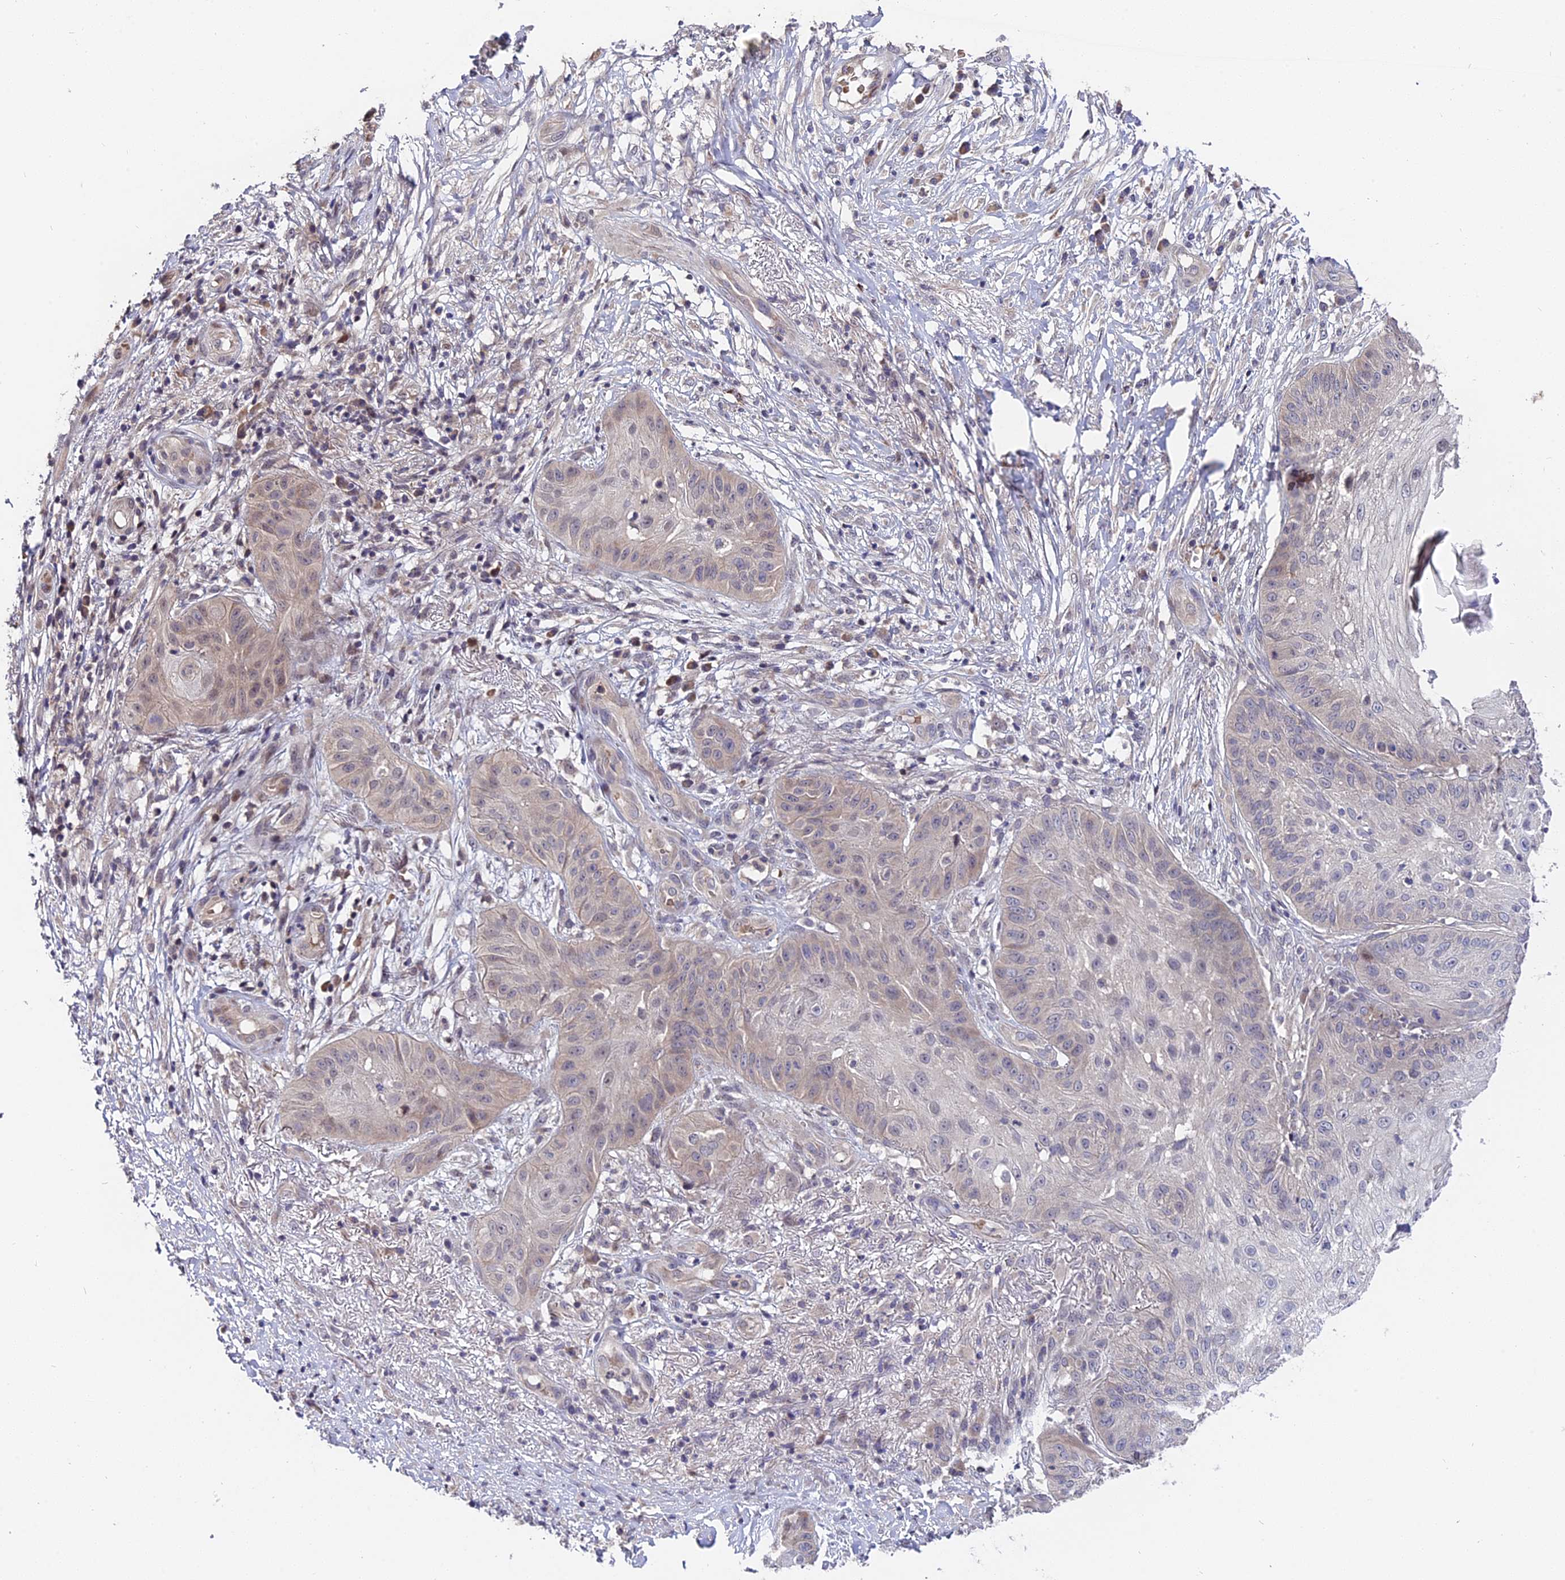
{"staining": {"intensity": "negative", "quantity": "none", "location": "none"}, "tissue": "skin cancer", "cell_type": "Tumor cells", "image_type": "cancer", "snomed": [{"axis": "morphology", "description": "Squamous cell carcinoma, NOS"}, {"axis": "topography", "description": "Skin"}], "caption": "The IHC histopathology image has no significant staining in tumor cells of squamous cell carcinoma (skin) tissue.", "gene": "TRMT1", "patient": {"sex": "male", "age": 70}}